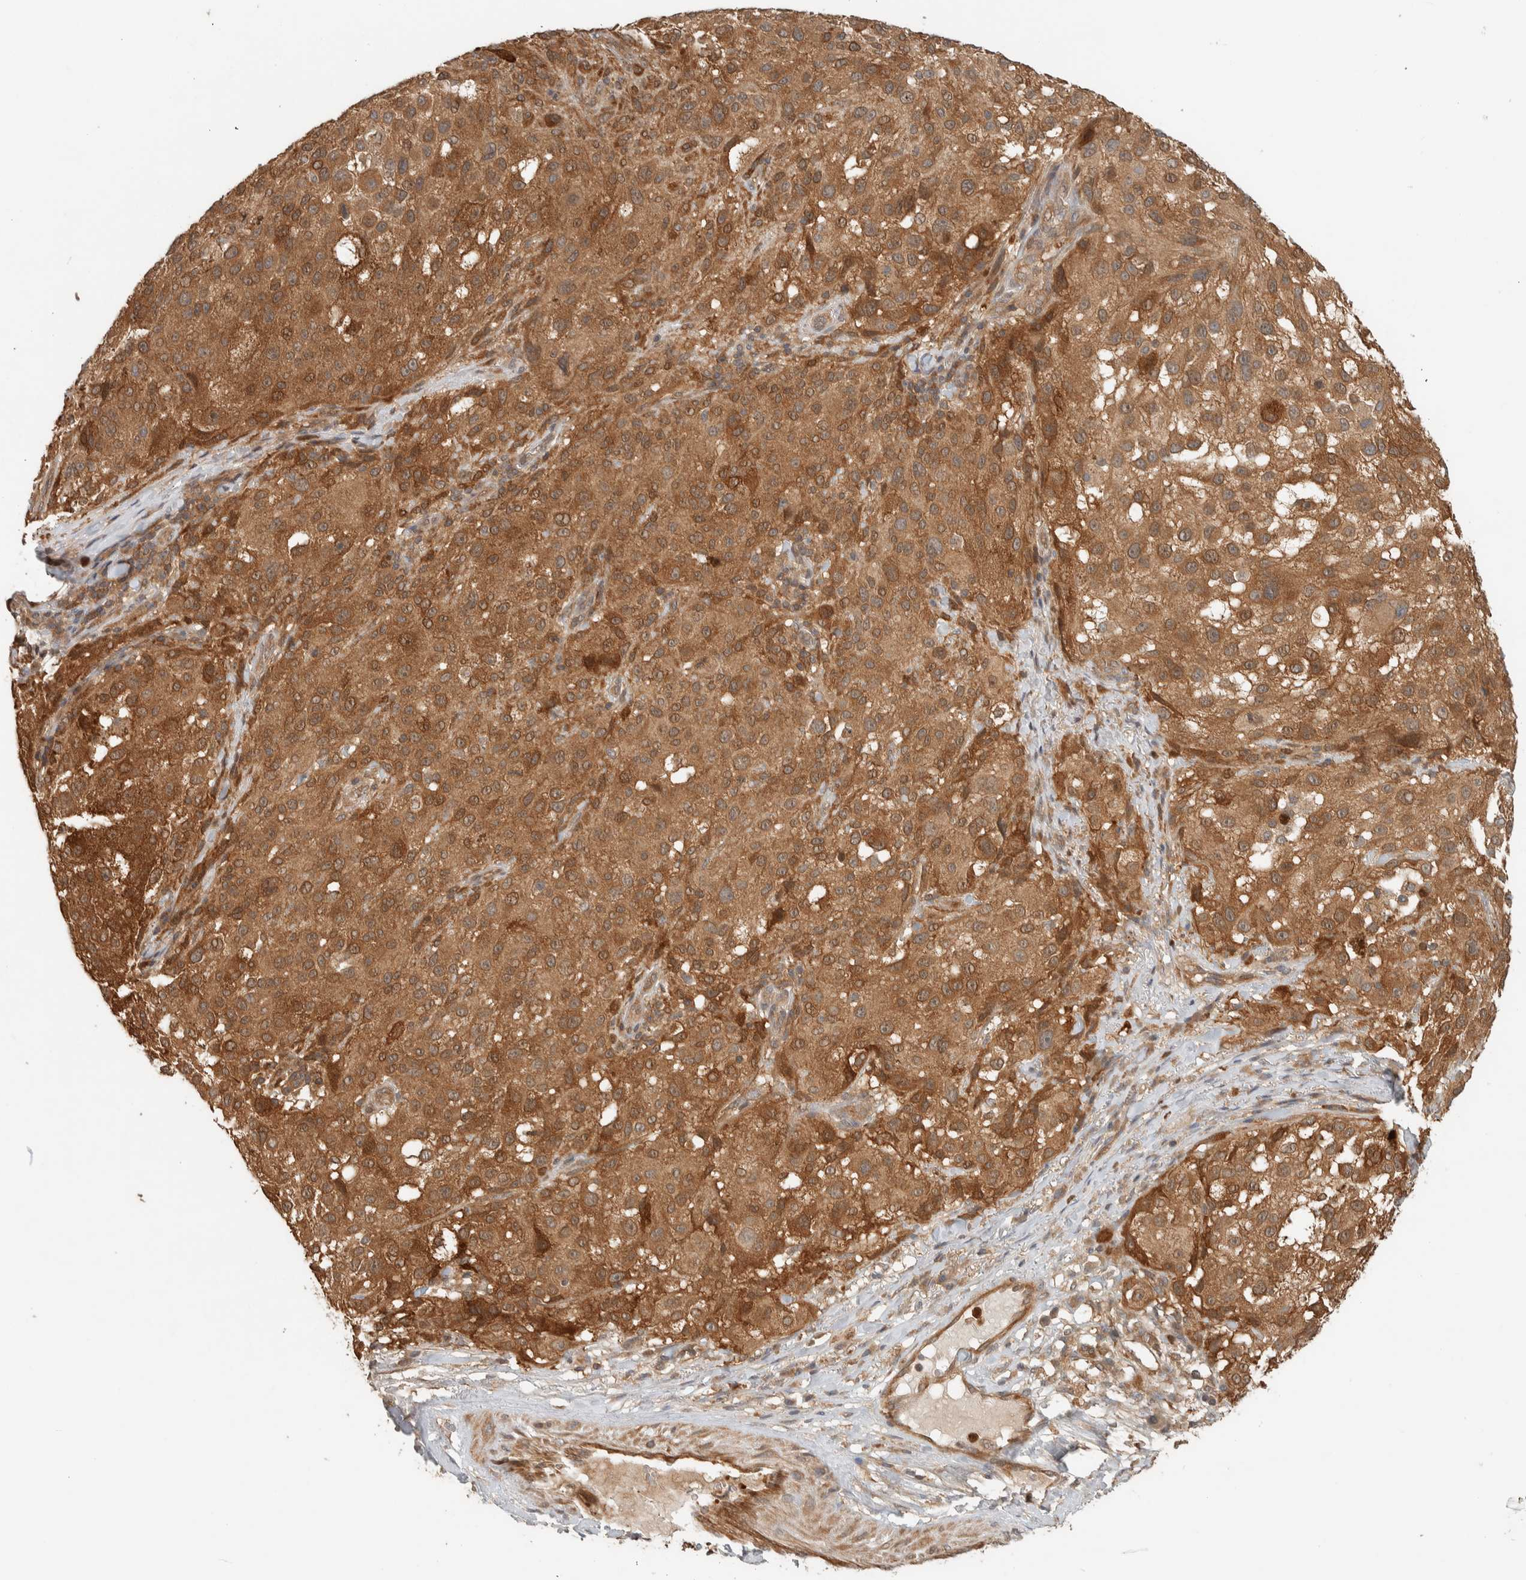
{"staining": {"intensity": "moderate", "quantity": ">75%", "location": "cytoplasmic/membranous"}, "tissue": "melanoma", "cell_type": "Tumor cells", "image_type": "cancer", "snomed": [{"axis": "morphology", "description": "Necrosis, NOS"}, {"axis": "morphology", "description": "Malignant melanoma, NOS"}, {"axis": "topography", "description": "Skin"}], "caption": "The immunohistochemical stain highlights moderate cytoplasmic/membranous staining in tumor cells of melanoma tissue.", "gene": "ADSS2", "patient": {"sex": "female", "age": 87}}